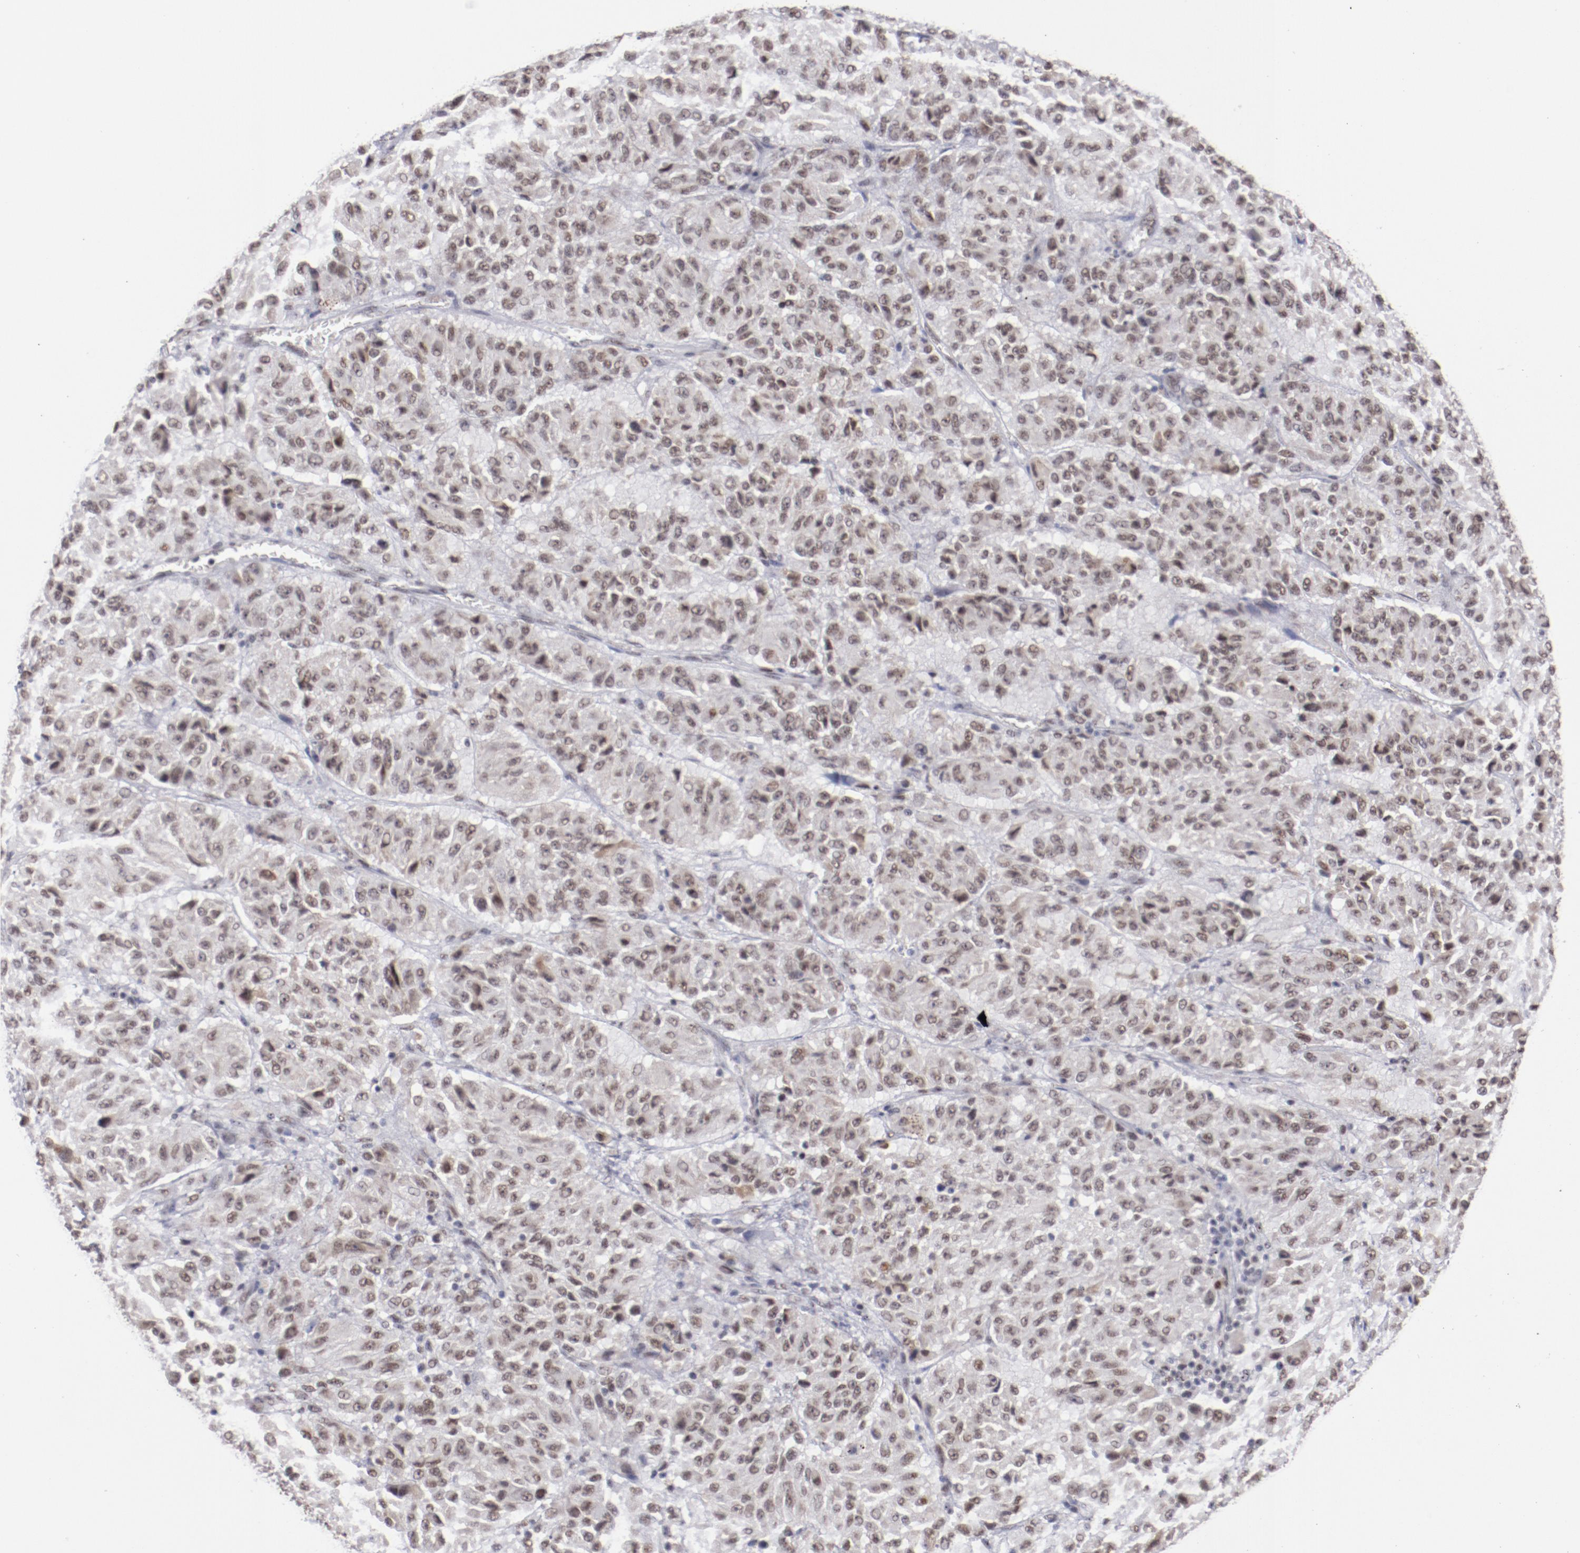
{"staining": {"intensity": "weak", "quantity": ">75%", "location": "nuclear"}, "tissue": "melanoma", "cell_type": "Tumor cells", "image_type": "cancer", "snomed": [{"axis": "morphology", "description": "Malignant melanoma, Metastatic site"}, {"axis": "topography", "description": "Lung"}], "caption": "Brown immunohistochemical staining in human melanoma shows weak nuclear positivity in approximately >75% of tumor cells.", "gene": "TFAP4", "patient": {"sex": "male", "age": 64}}